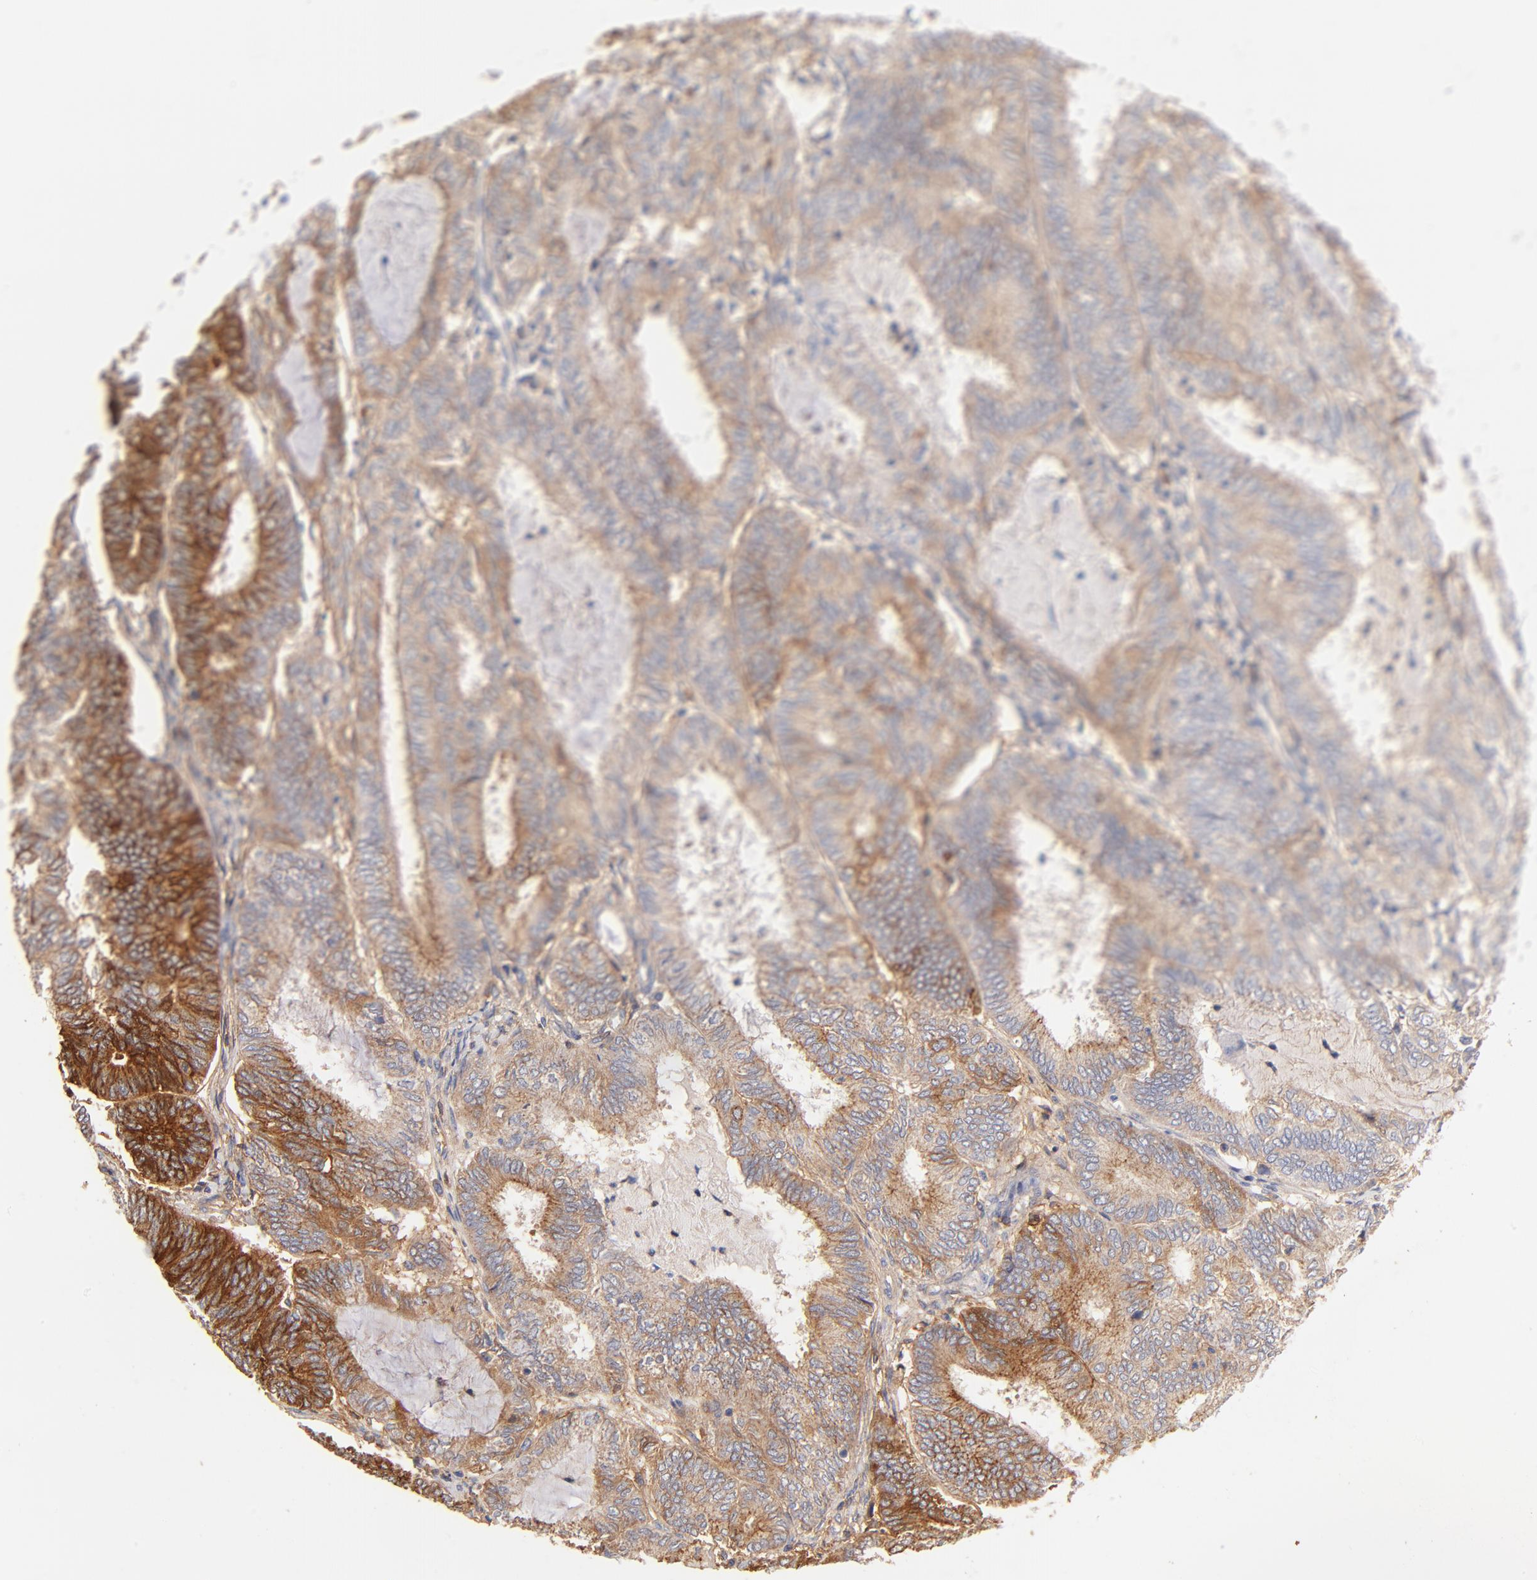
{"staining": {"intensity": "moderate", "quantity": ">75%", "location": "cytoplasmic/membranous"}, "tissue": "endometrial cancer", "cell_type": "Tumor cells", "image_type": "cancer", "snomed": [{"axis": "morphology", "description": "Adenocarcinoma, NOS"}, {"axis": "topography", "description": "Endometrium"}], "caption": "An image of adenocarcinoma (endometrial) stained for a protein demonstrates moderate cytoplasmic/membranous brown staining in tumor cells.", "gene": "PTK7", "patient": {"sex": "female", "age": 59}}